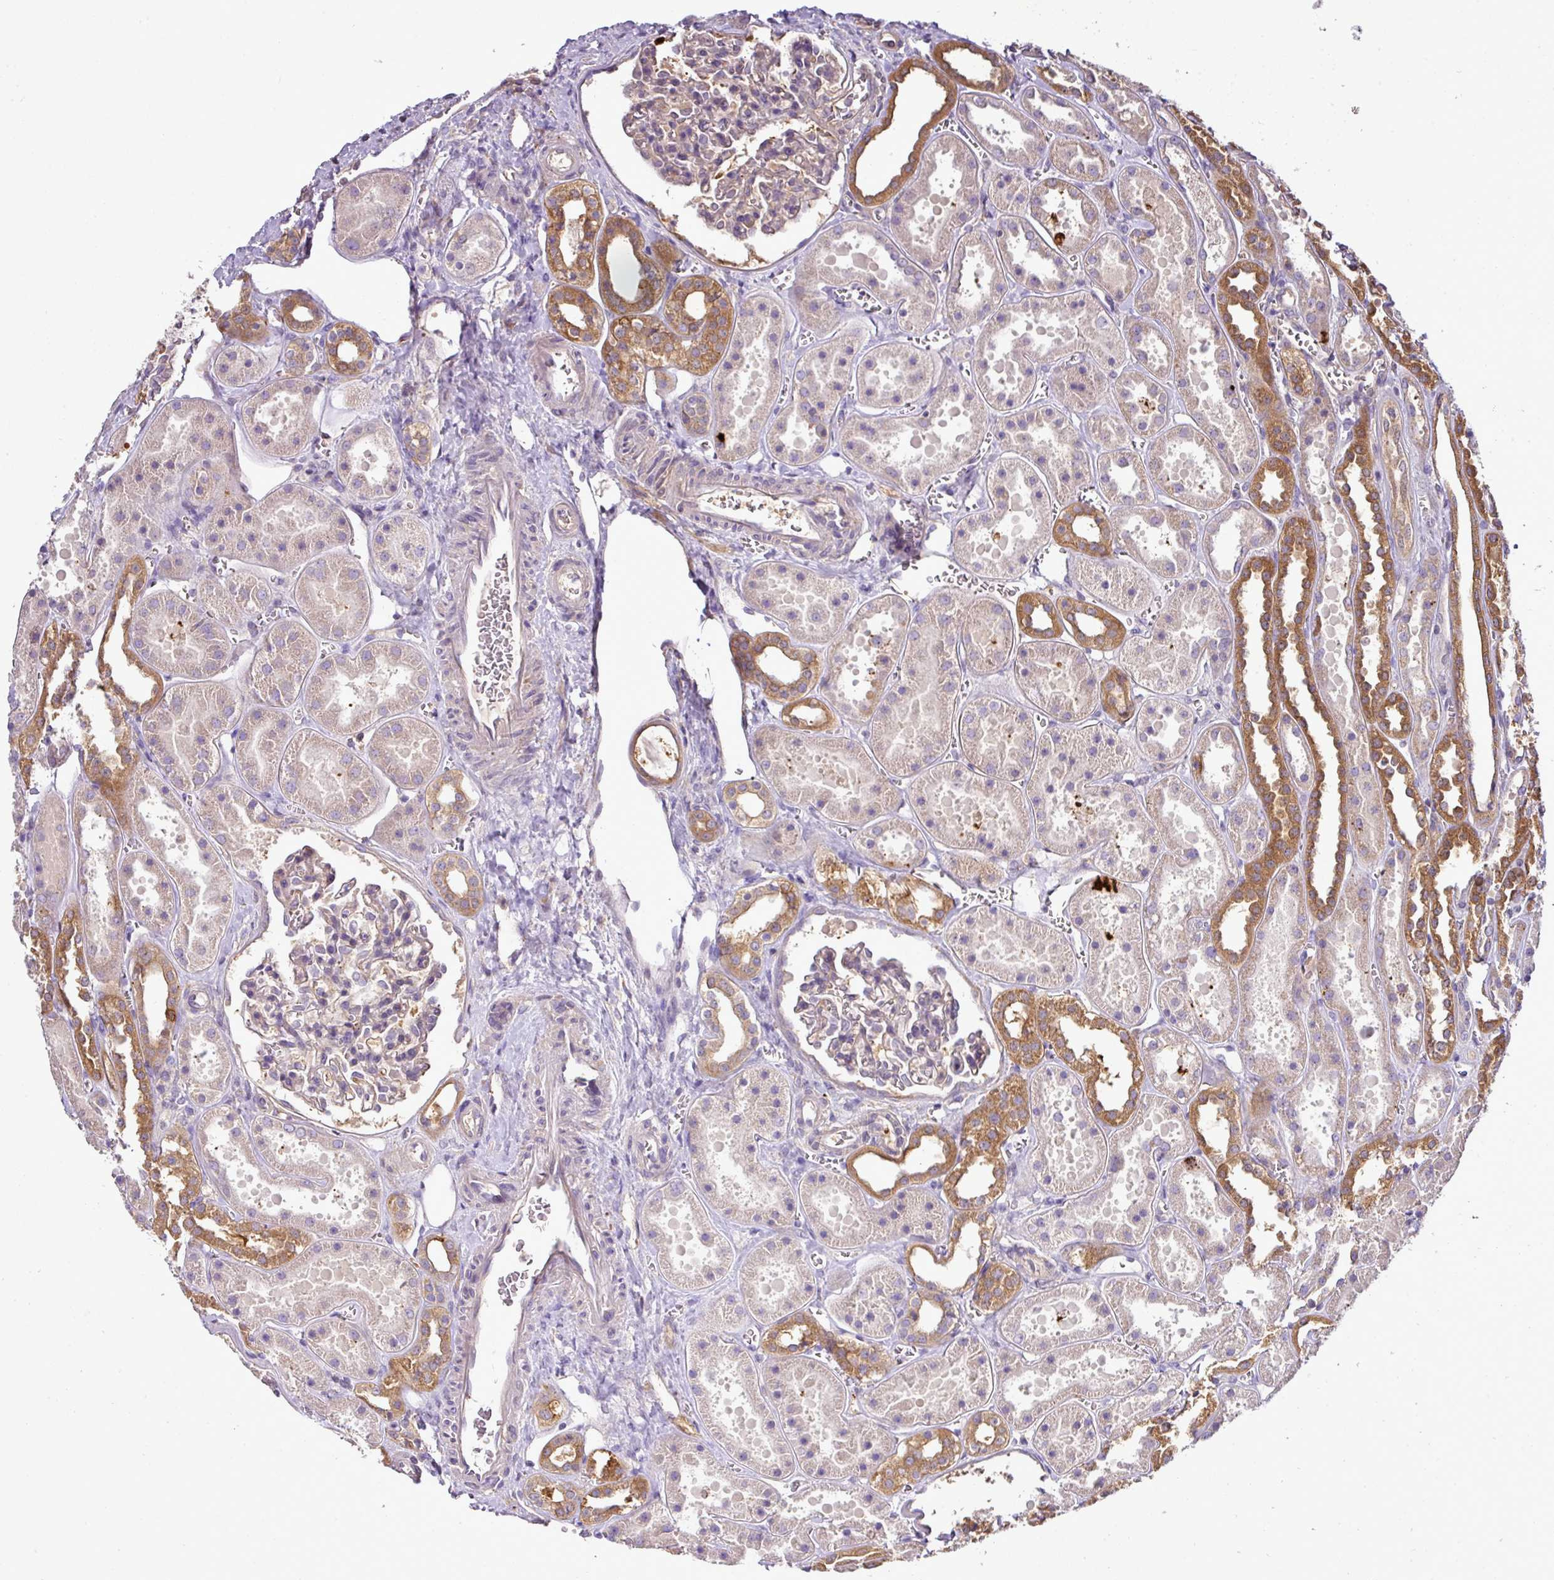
{"staining": {"intensity": "weak", "quantity": "<25%", "location": "cytoplasmic/membranous"}, "tissue": "kidney", "cell_type": "Cells in glomeruli", "image_type": "normal", "snomed": [{"axis": "morphology", "description": "Normal tissue, NOS"}, {"axis": "topography", "description": "Kidney"}], "caption": "DAB immunohistochemical staining of benign human kidney shows no significant positivity in cells in glomeruli.", "gene": "TMEM107", "patient": {"sex": "female", "age": 41}}